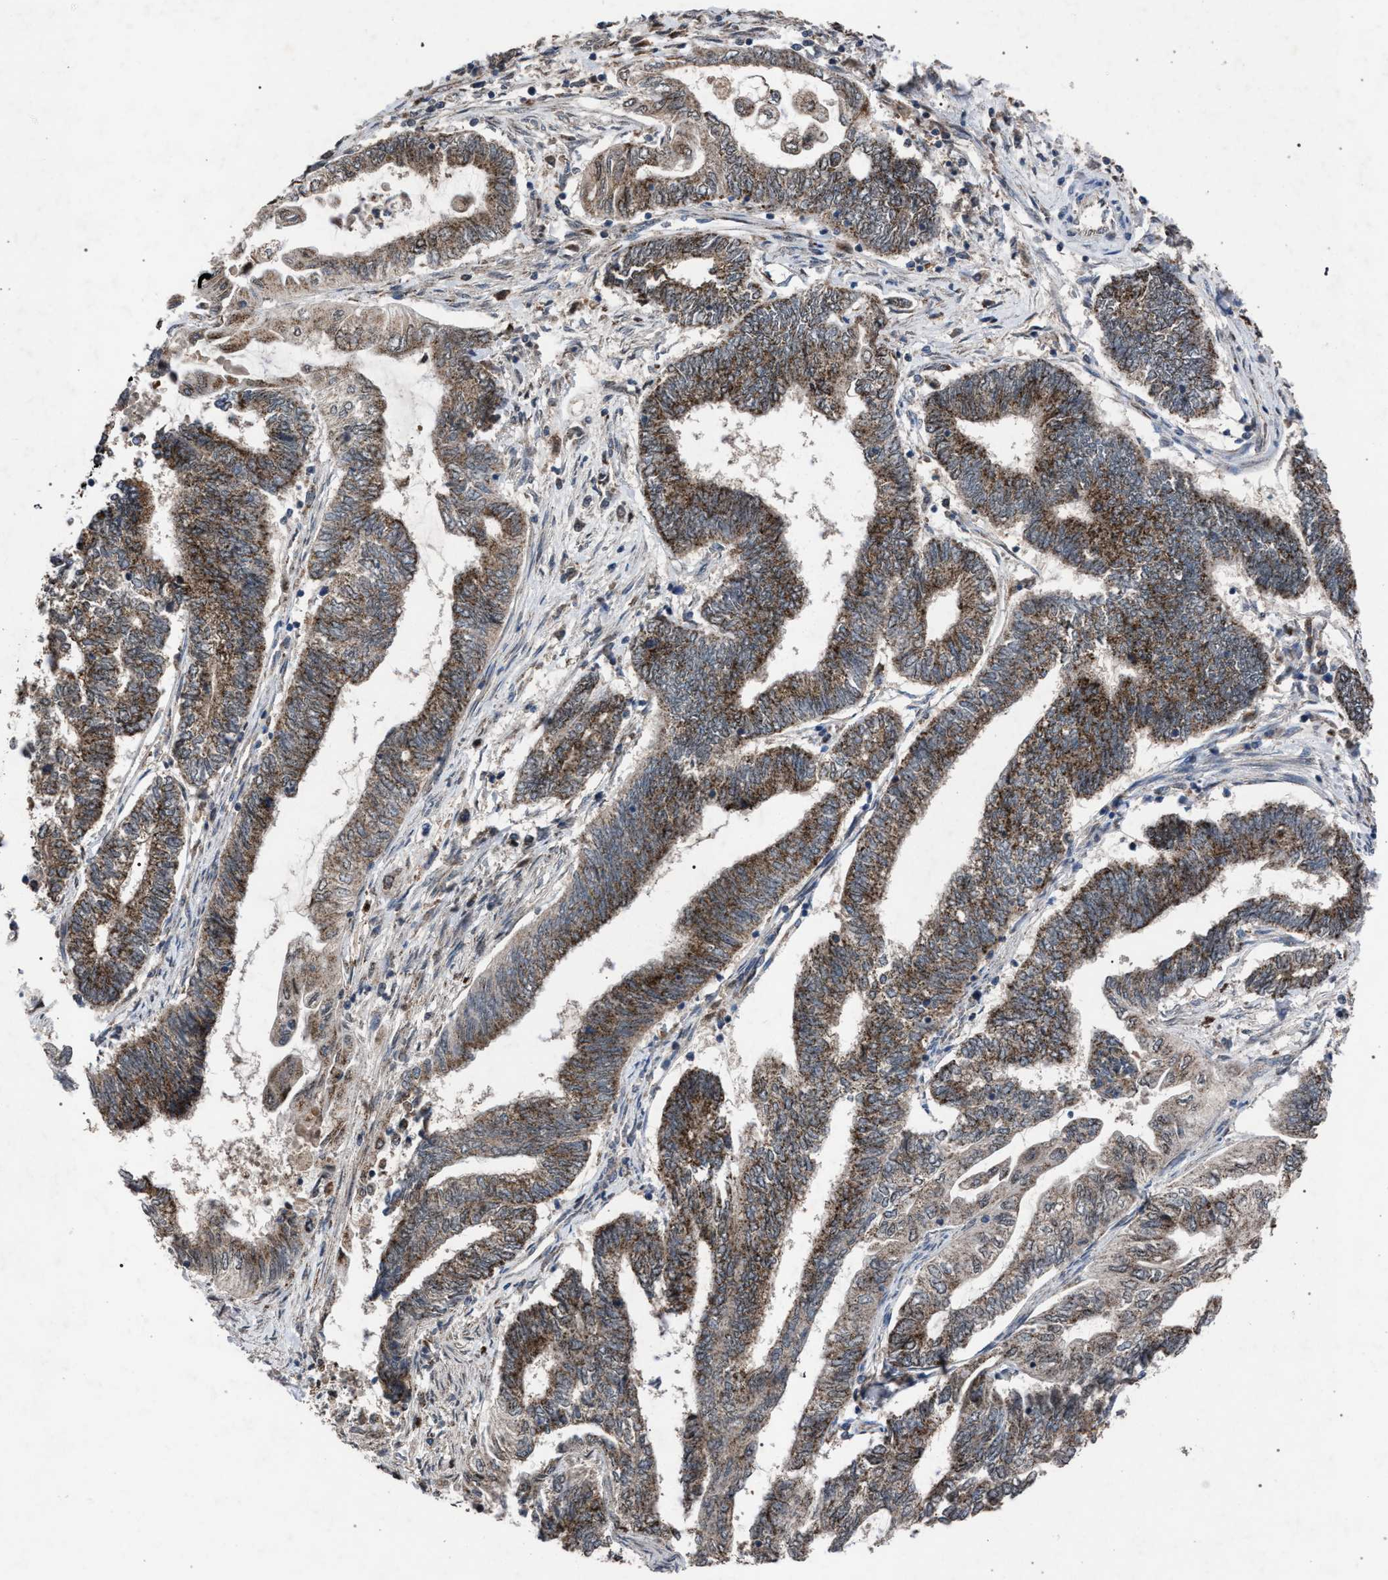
{"staining": {"intensity": "moderate", "quantity": ">75%", "location": "cytoplasmic/membranous"}, "tissue": "endometrial cancer", "cell_type": "Tumor cells", "image_type": "cancer", "snomed": [{"axis": "morphology", "description": "Adenocarcinoma, NOS"}, {"axis": "topography", "description": "Uterus"}, {"axis": "topography", "description": "Endometrium"}], "caption": "Endometrial cancer (adenocarcinoma) tissue displays moderate cytoplasmic/membranous positivity in approximately >75% of tumor cells (IHC, brightfield microscopy, high magnification).", "gene": "HSD17B4", "patient": {"sex": "female", "age": 70}}